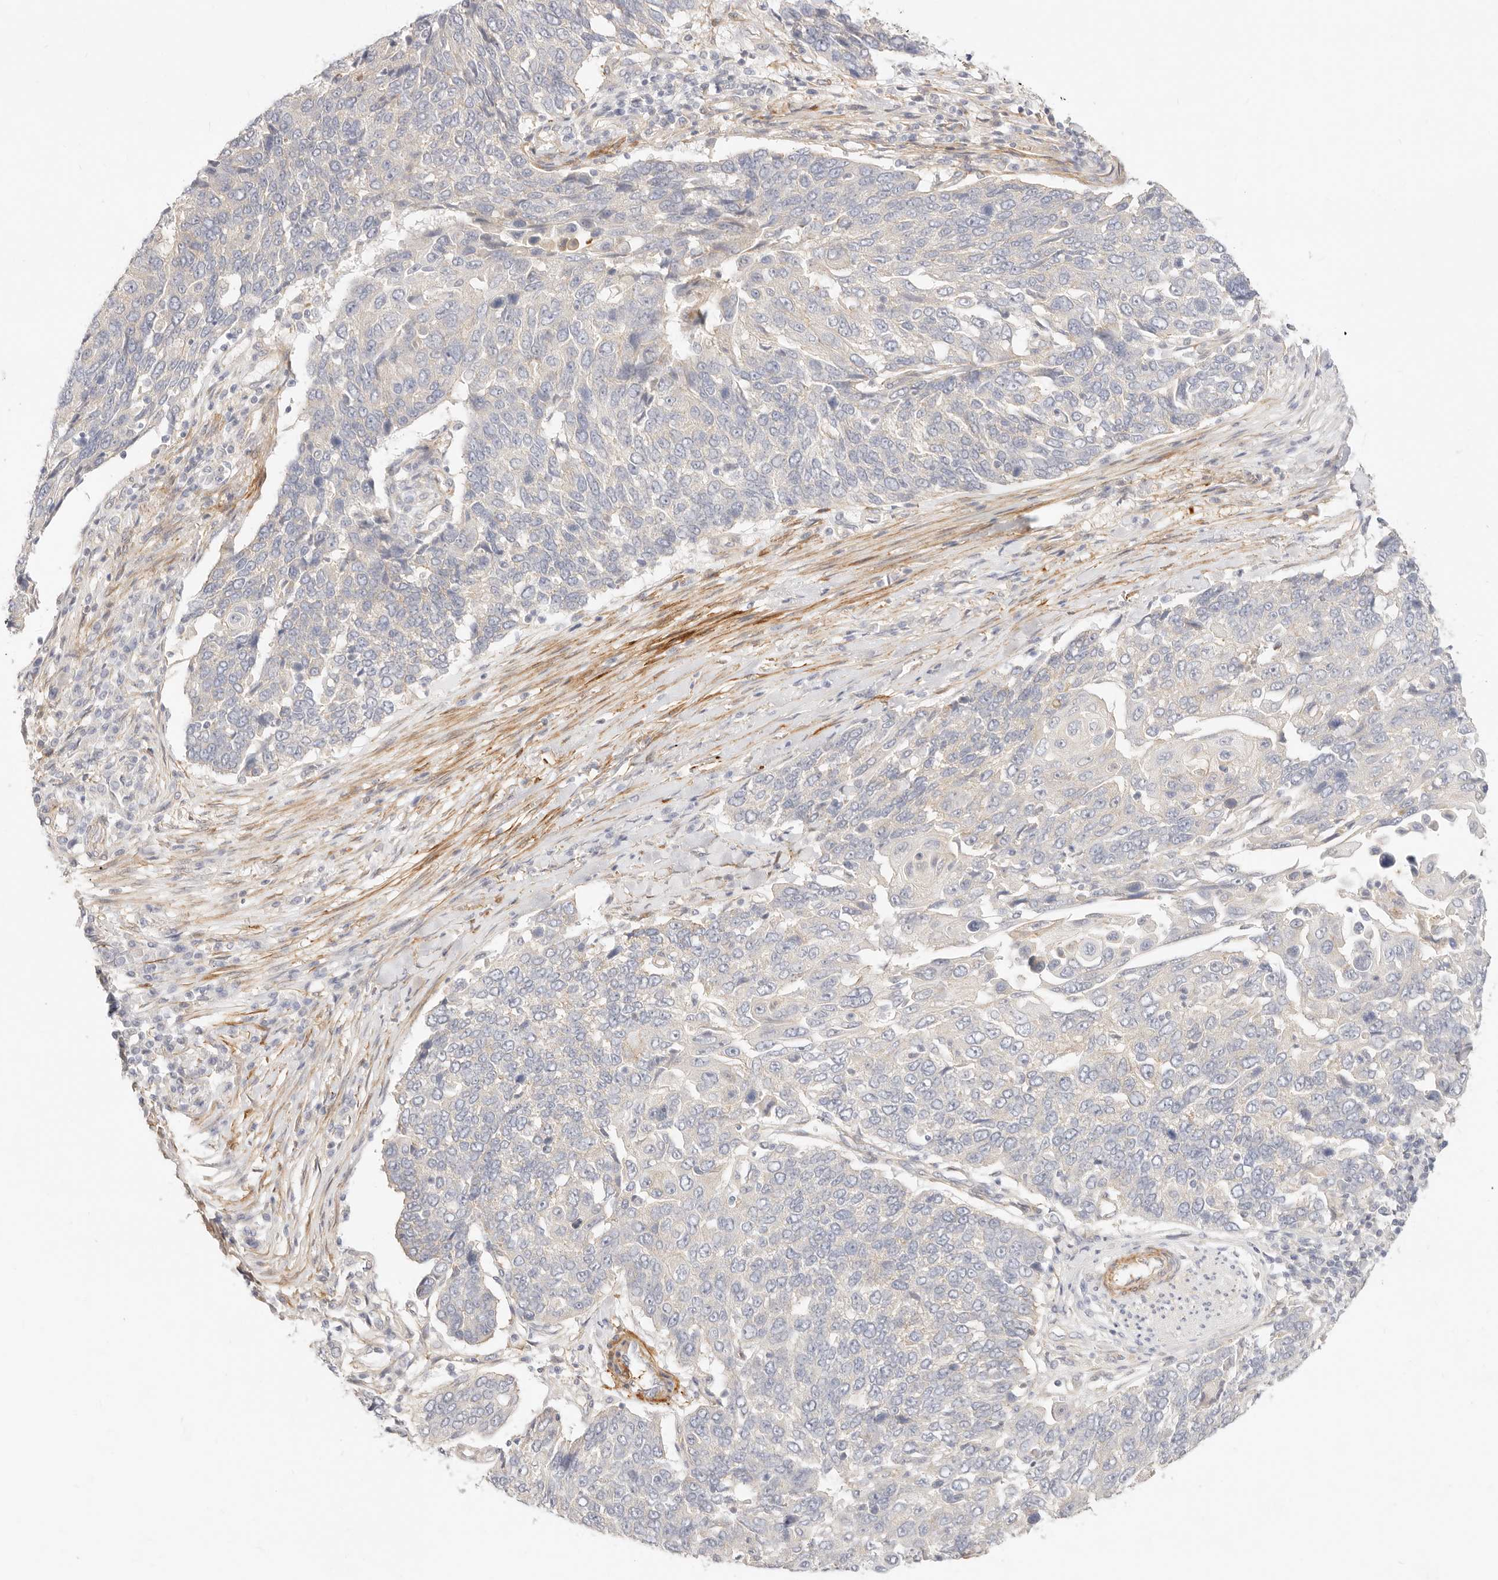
{"staining": {"intensity": "negative", "quantity": "none", "location": "none"}, "tissue": "lung cancer", "cell_type": "Tumor cells", "image_type": "cancer", "snomed": [{"axis": "morphology", "description": "Squamous cell carcinoma, NOS"}, {"axis": "topography", "description": "Lung"}], "caption": "Immunohistochemical staining of squamous cell carcinoma (lung) exhibits no significant staining in tumor cells.", "gene": "UBXN10", "patient": {"sex": "male", "age": 66}}